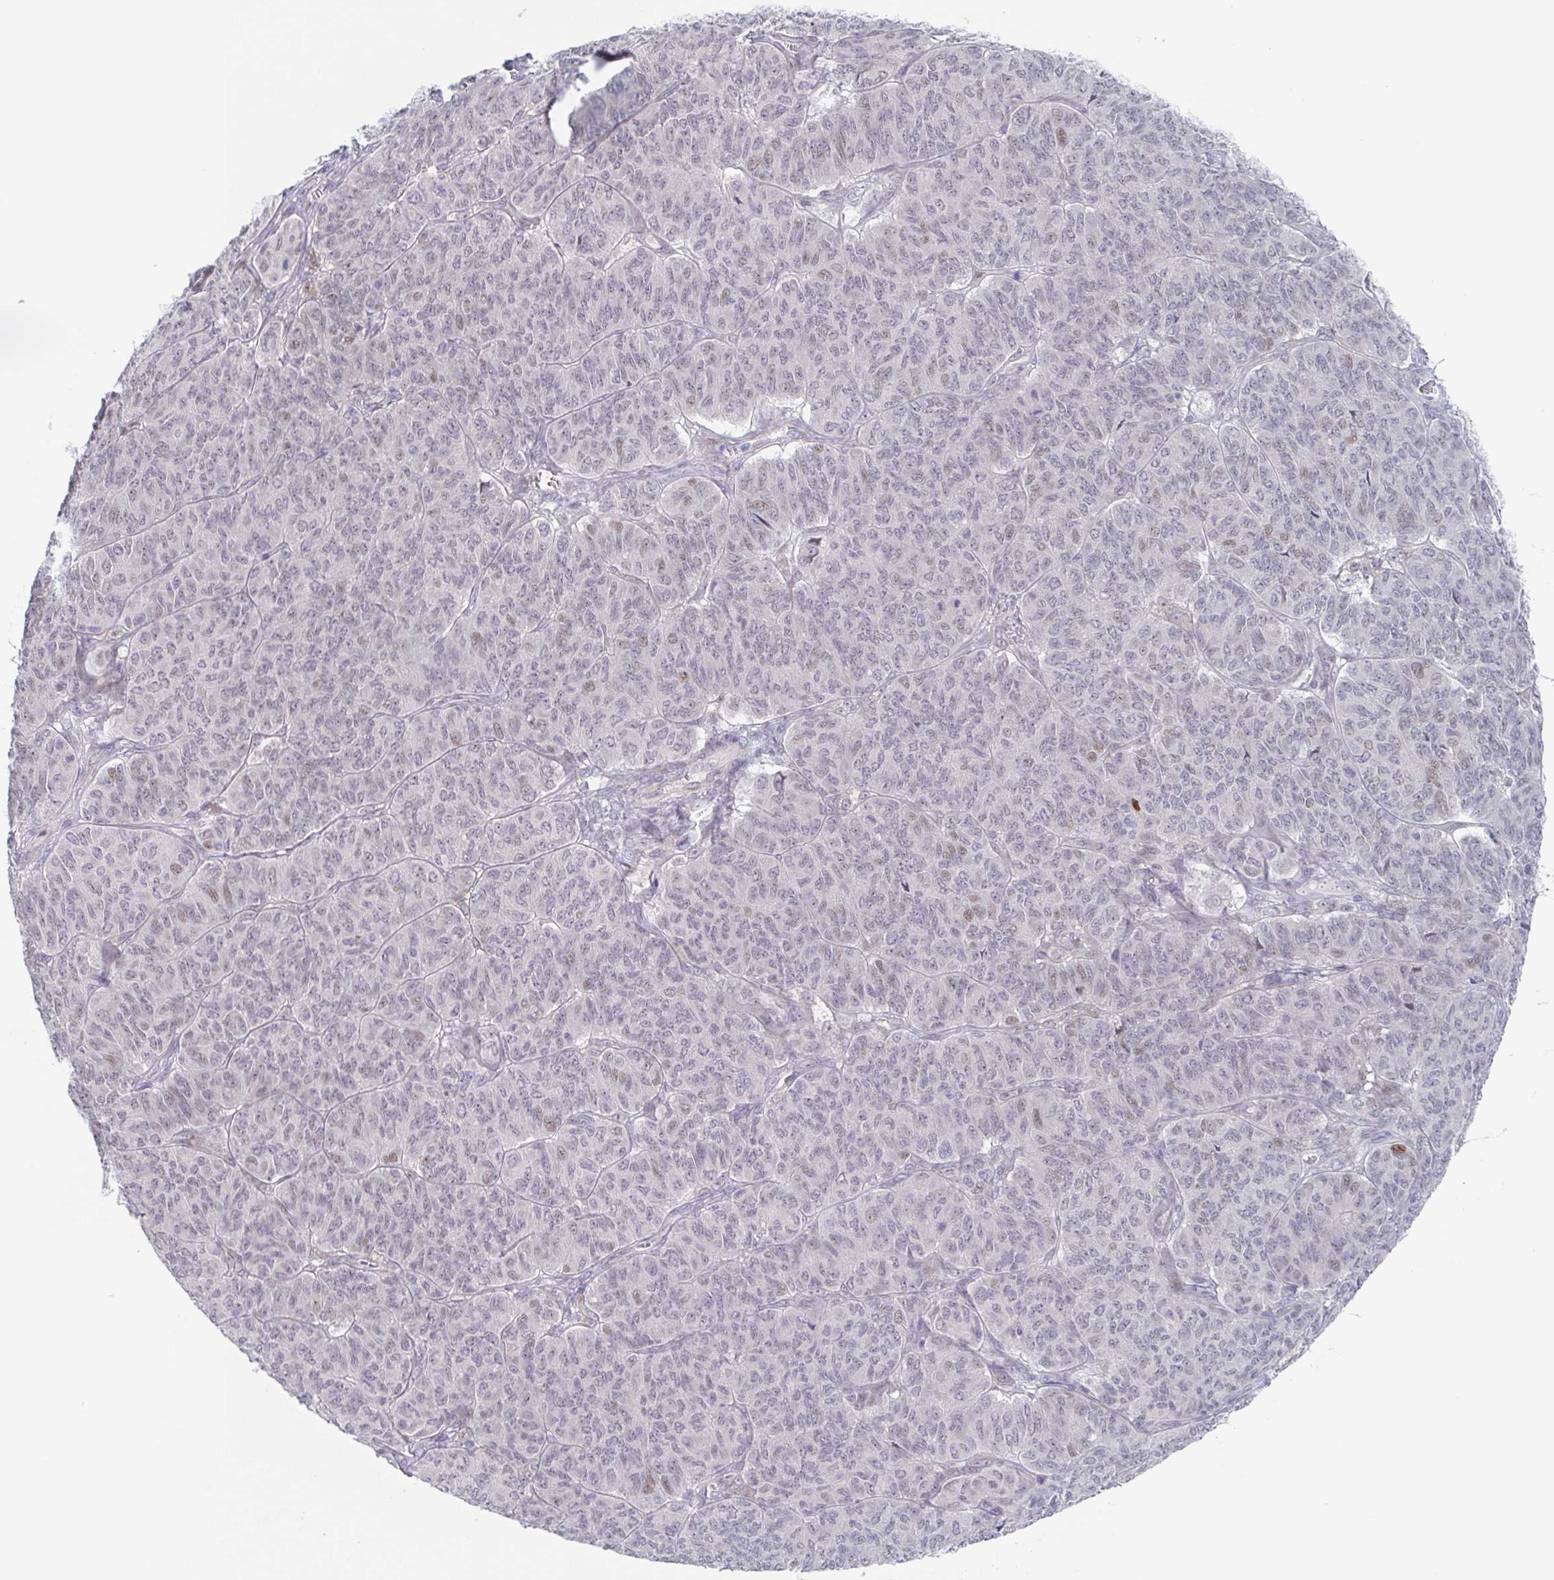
{"staining": {"intensity": "negative", "quantity": "none", "location": "none"}, "tissue": "ovarian cancer", "cell_type": "Tumor cells", "image_type": "cancer", "snomed": [{"axis": "morphology", "description": "Carcinoma, endometroid"}, {"axis": "topography", "description": "Ovary"}], "caption": "Tumor cells show no significant positivity in ovarian endometroid carcinoma.", "gene": "POU2F3", "patient": {"sex": "female", "age": 80}}